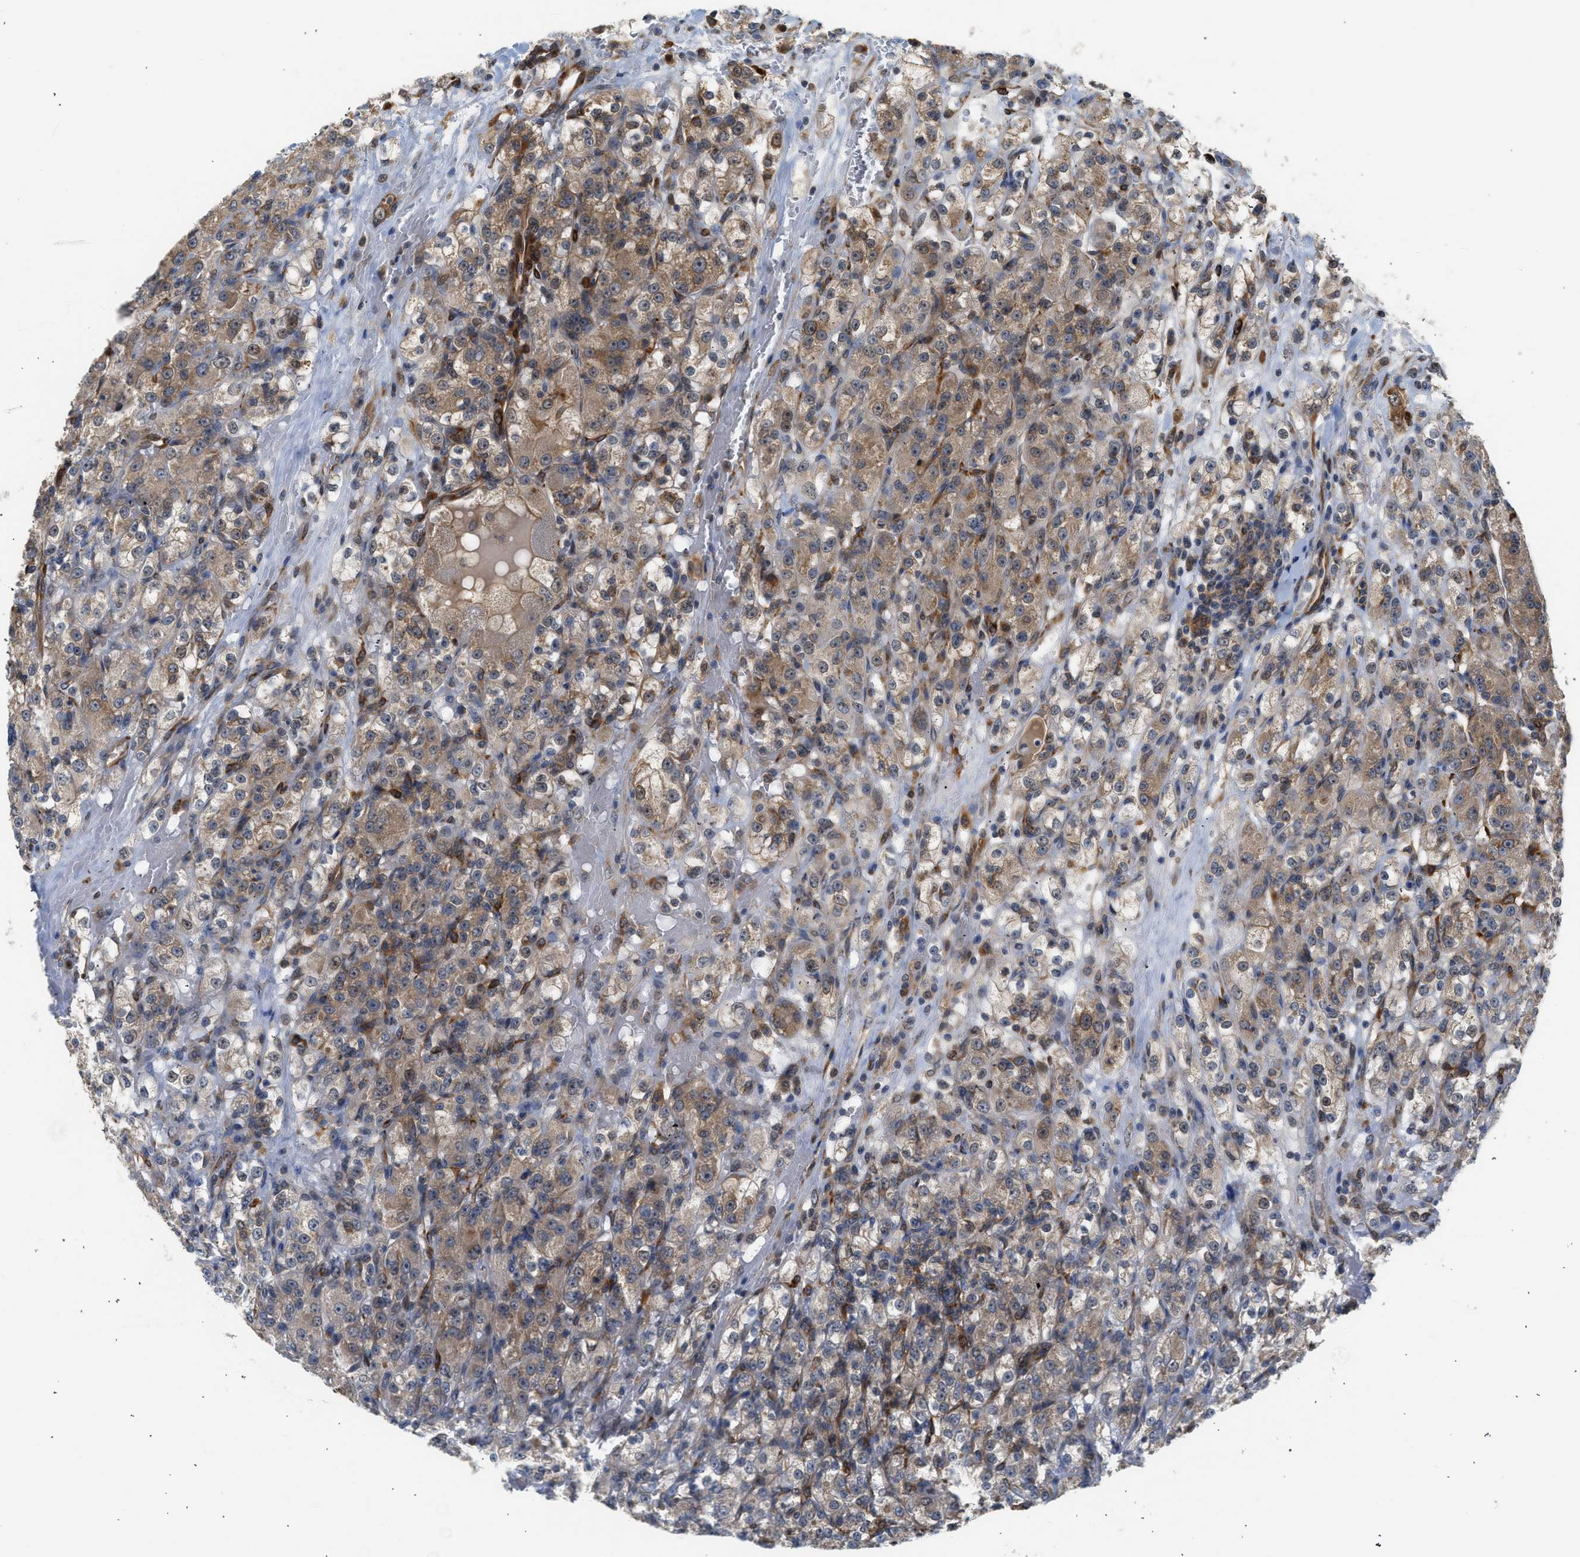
{"staining": {"intensity": "moderate", "quantity": ">75%", "location": "cytoplasmic/membranous"}, "tissue": "renal cancer", "cell_type": "Tumor cells", "image_type": "cancer", "snomed": [{"axis": "morphology", "description": "Normal tissue, NOS"}, {"axis": "morphology", "description": "Adenocarcinoma, NOS"}, {"axis": "topography", "description": "Kidney"}], "caption": "Protein analysis of renal cancer tissue demonstrates moderate cytoplasmic/membranous staining in approximately >75% of tumor cells.", "gene": "POLG2", "patient": {"sex": "male", "age": 61}}